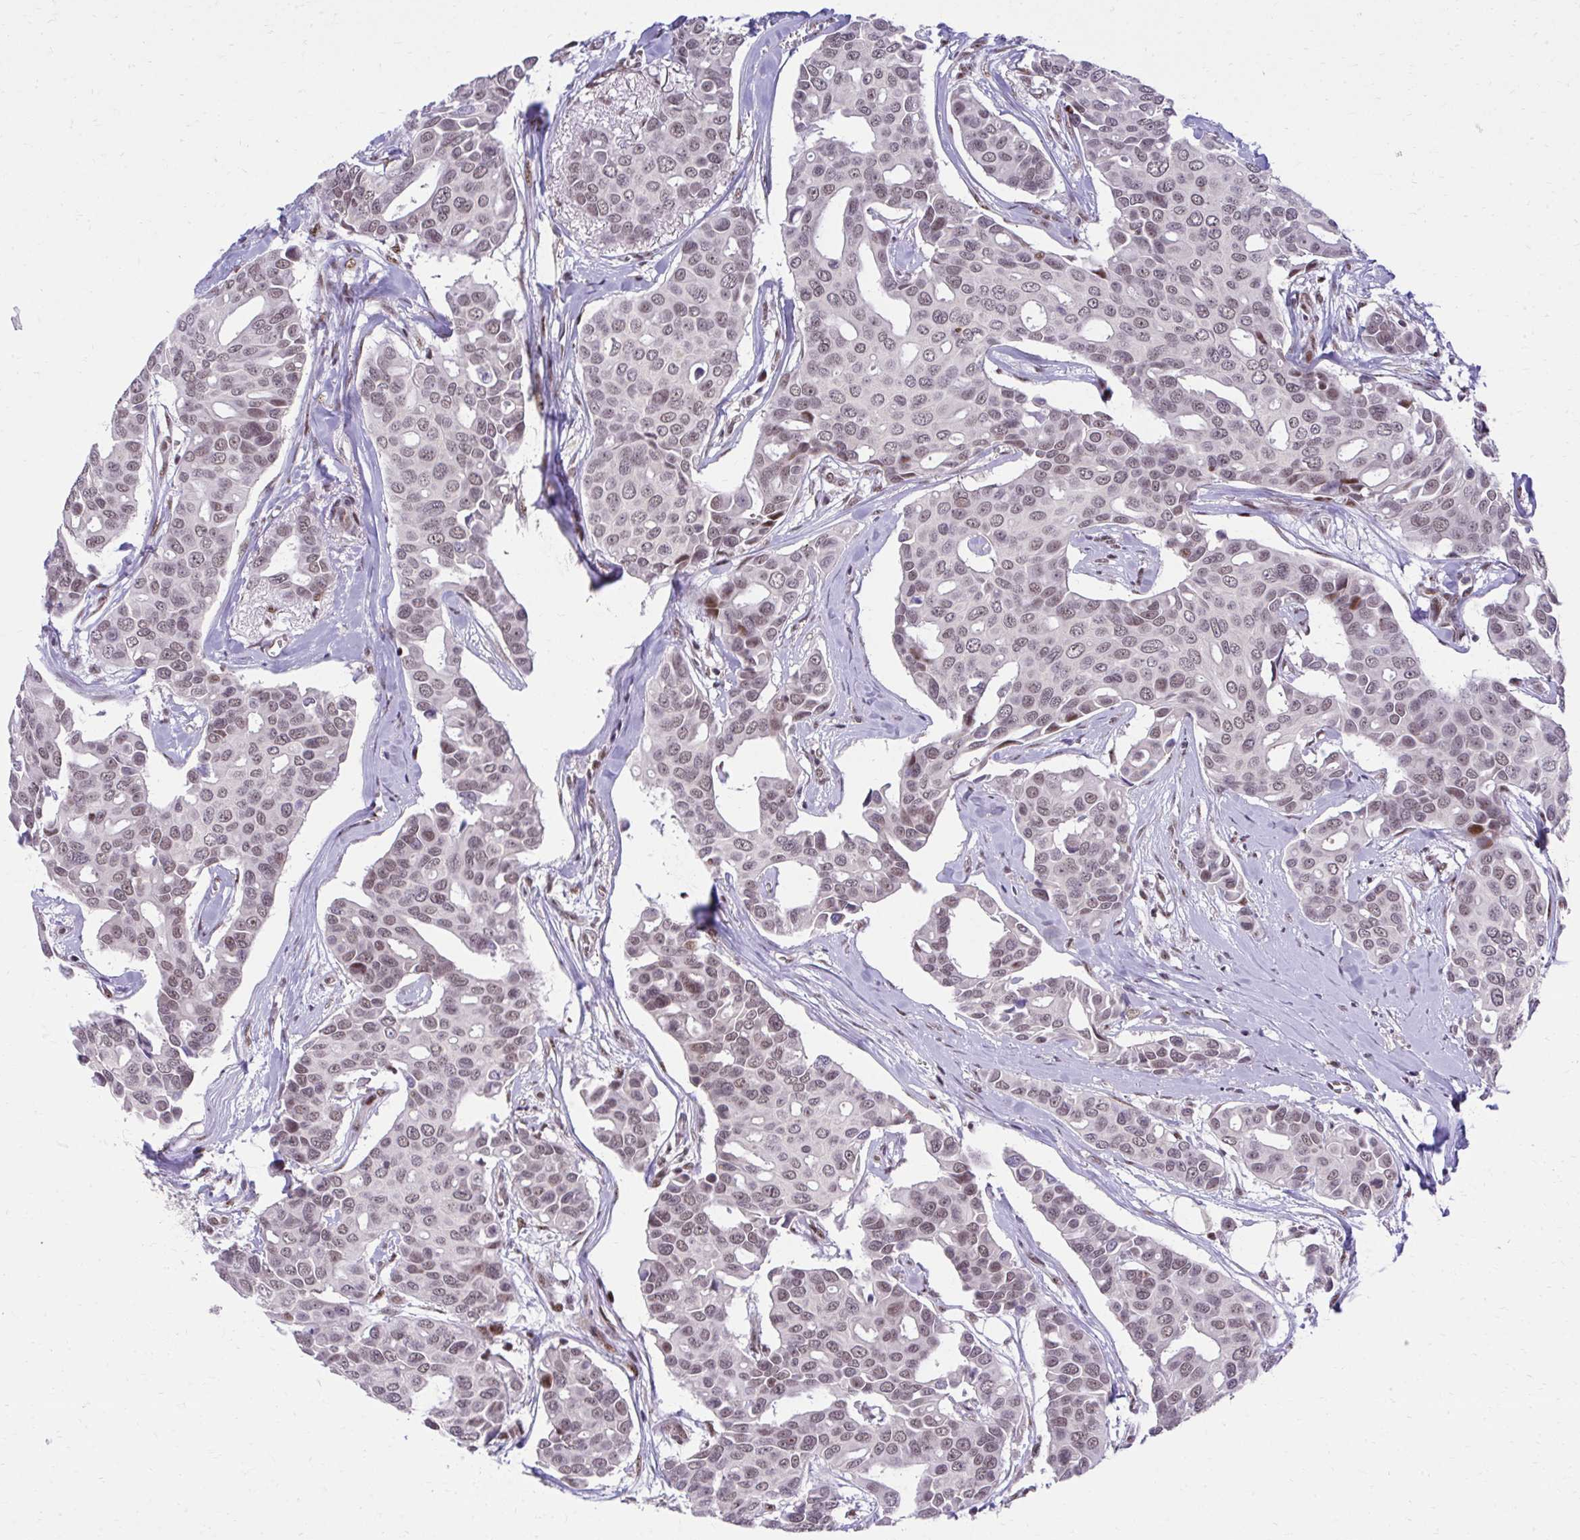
{"staining": {"intensity": "moderate", "quantity": "25%-75%", "location": "nuclear"}, "tissue": "breast cancer", "cell_type": "Tumor cells", "image_type": "cancer", "snomed": [{"axis": "morphology", "description": "Duct carcinoma"}, {"axis": "topography", "description": "Breast"}], "caption": "High-magnification brightfield microscopy of breast cancer stained with DAB (3,3'-diaminobenzidine) (brown) and counterstained with hematoxylin (blue). tumor cells exhibit moderate nuclear staining is identified in approximately25%-75% of cells. The staining was performed using DAB (3,3'-diaminobenzidine) to visualize the protein expression in brown, while the nuclei were stained in blue with hematoxylin (Magnification: 20x).", "gene": "HOXA4", "patient": {"sex": "female", "age": 54}}